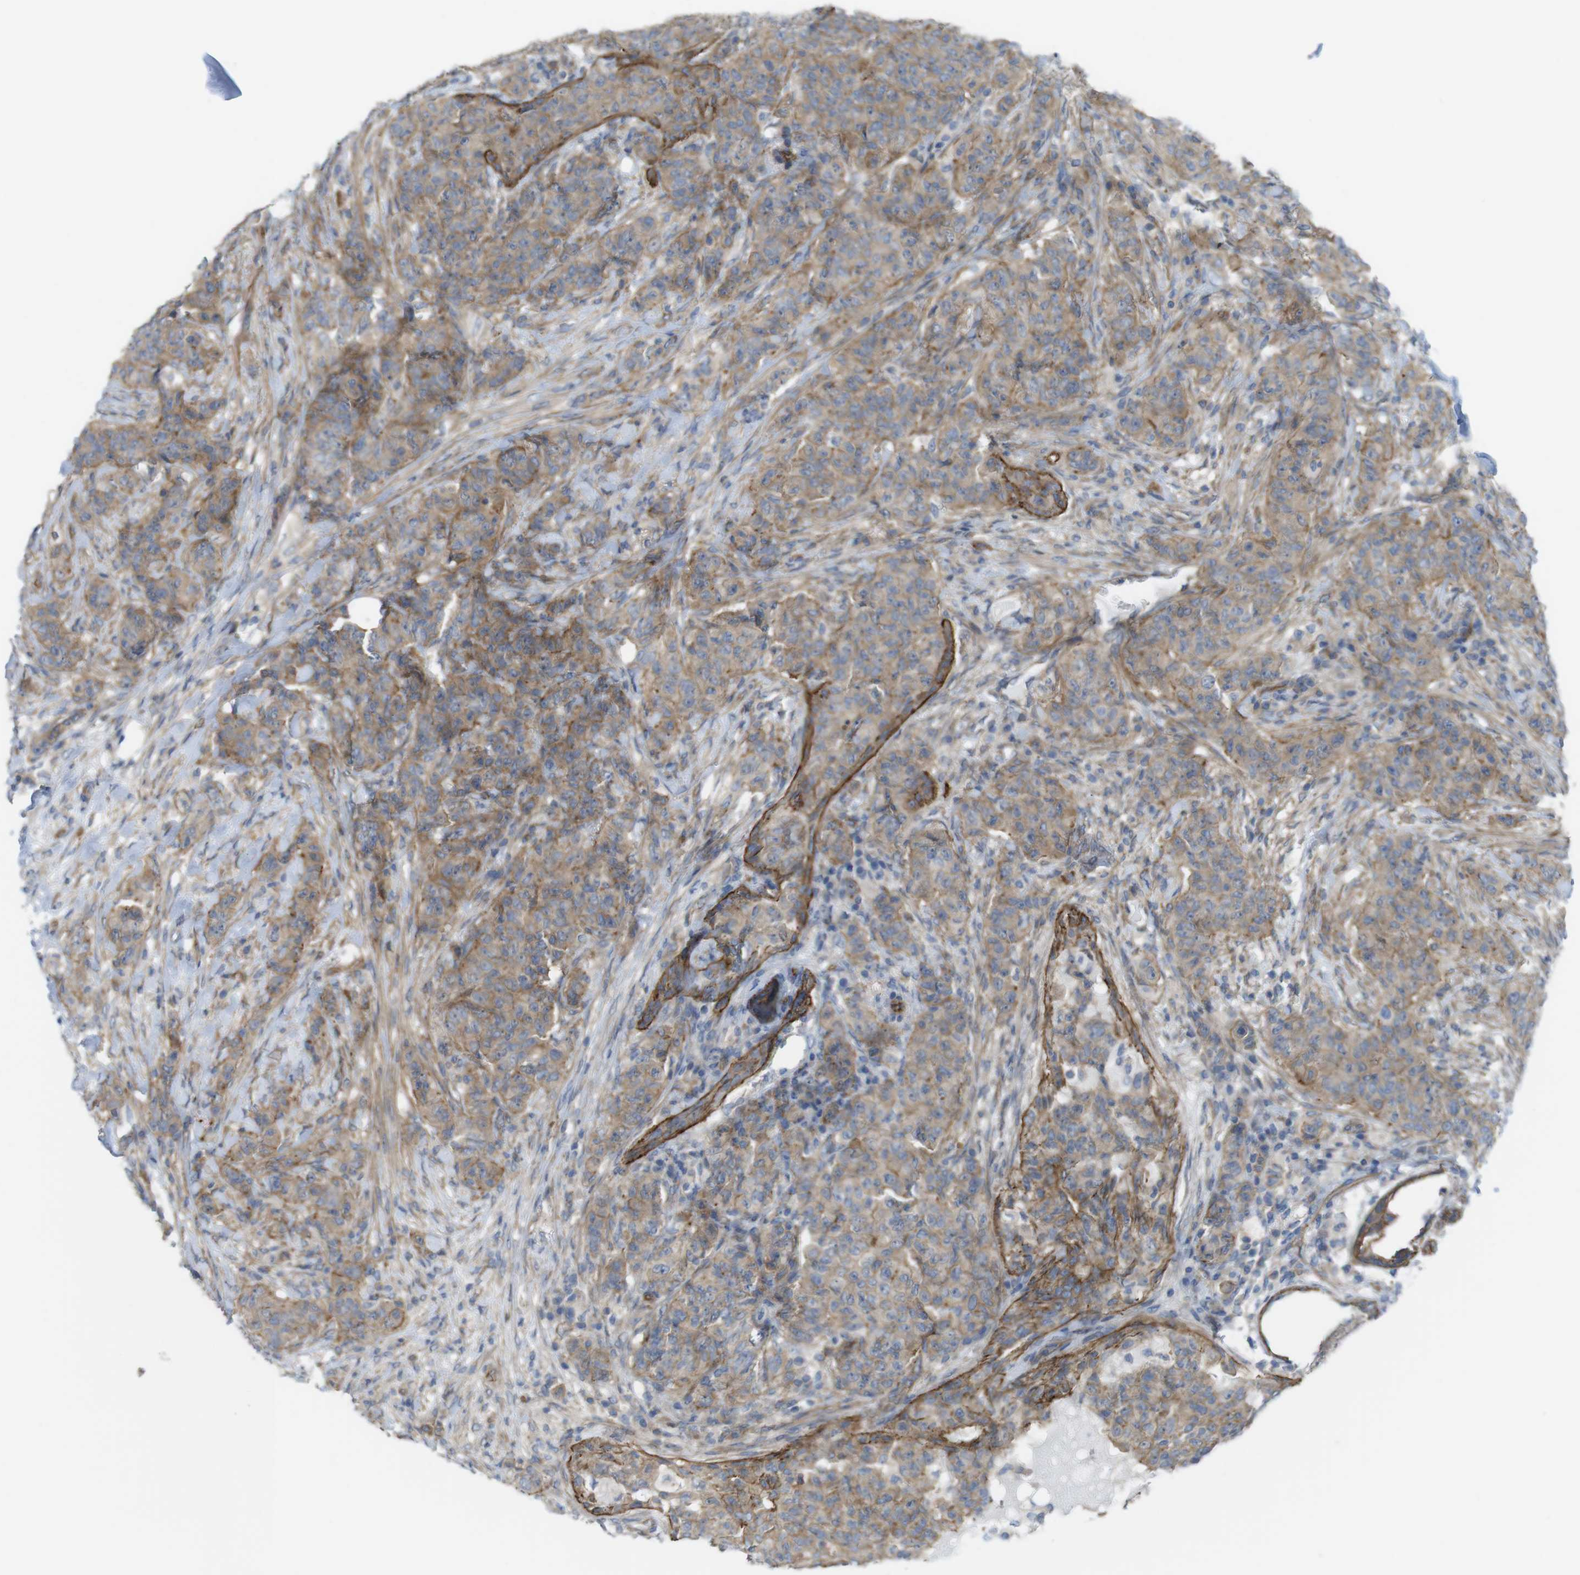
{"staining": {"intensity": "moderate", "quantity": ">75%", "location": "cytoplasmic/membranous"}, "tissue": "breast cancer", "cell_type": "Tumor cells", "image_type": "cancer", "snomed": [{"axis": "morphology", "description": "Normal tissue, NOS"}, {"axis": "morphology", "description": "Duct carcinoma"}, {"axis": "topography", "description": "Breast"}], "caption": "Protein staining of breast invasive ductal carcinoma tissue displays moderate cytoplasmic/membranous positivity in approximately >75% of tumor cells. Nuclei are stained in blue.", "gene": "PREX2", "patient": {"sex": "female", "age": 40}}